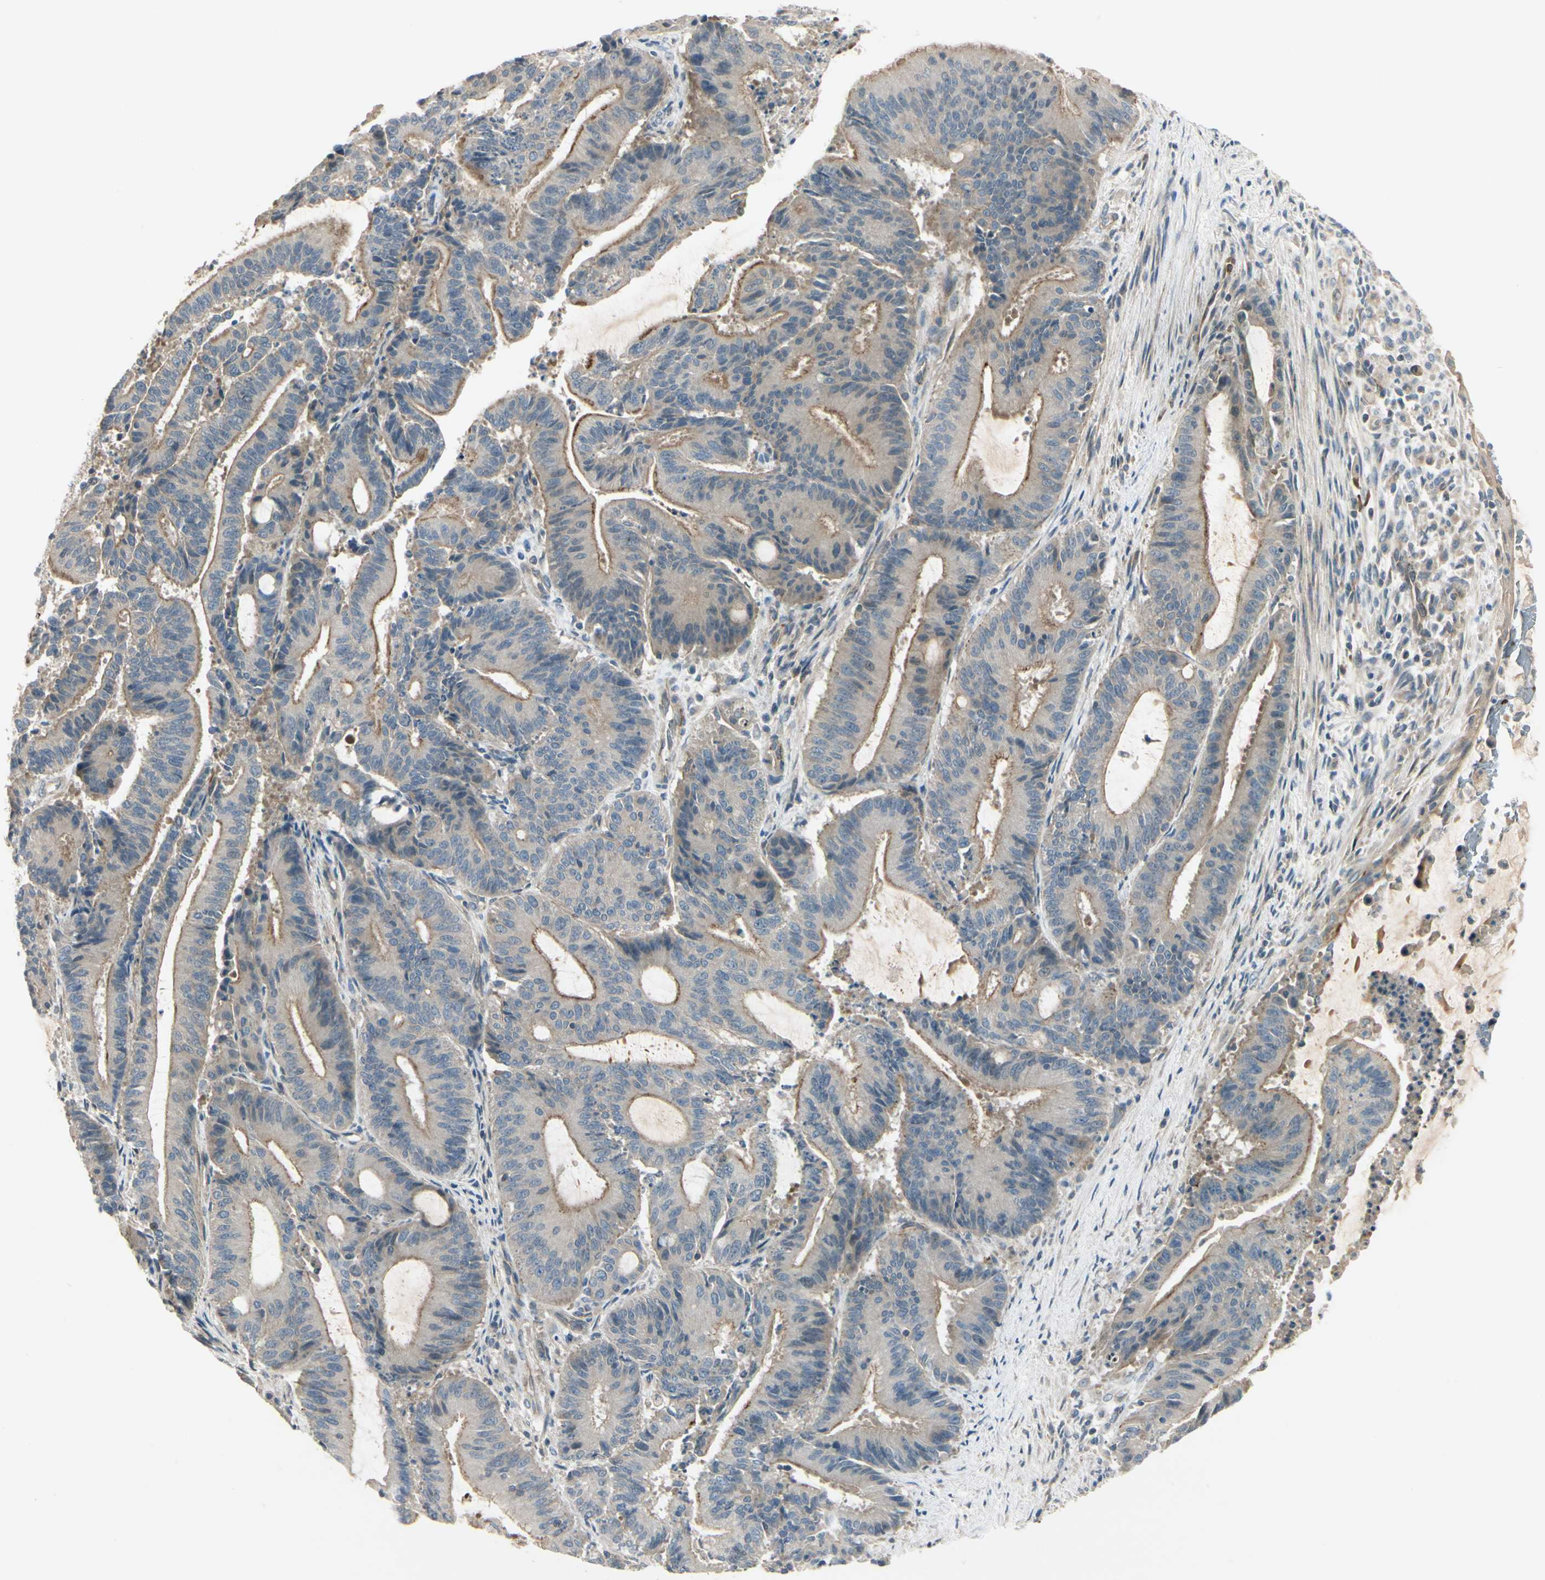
{"staining": {"intensity": "moderate", "quantity": "25%-75%", "location": "cytoplasmic/membranous"}, "tissue": "liver cancer", "cell_type": "Tumor cells", "image_type": "cancer", "snomed": [{"axis": "morphology", "description": "Cholangiocarcinoma"}, {"axis": "topography", "description": "Liver"}], "caption": "Approximately 25%-75% of tumor cells in liver cancer (cholangiocarcinoma) display moderate cytoplasmic/membranous protein positivity as visualized by brown immunohistochemical staining.", "gene": "PPP3CB", "patient": {"sex": "female", "age": 73}}